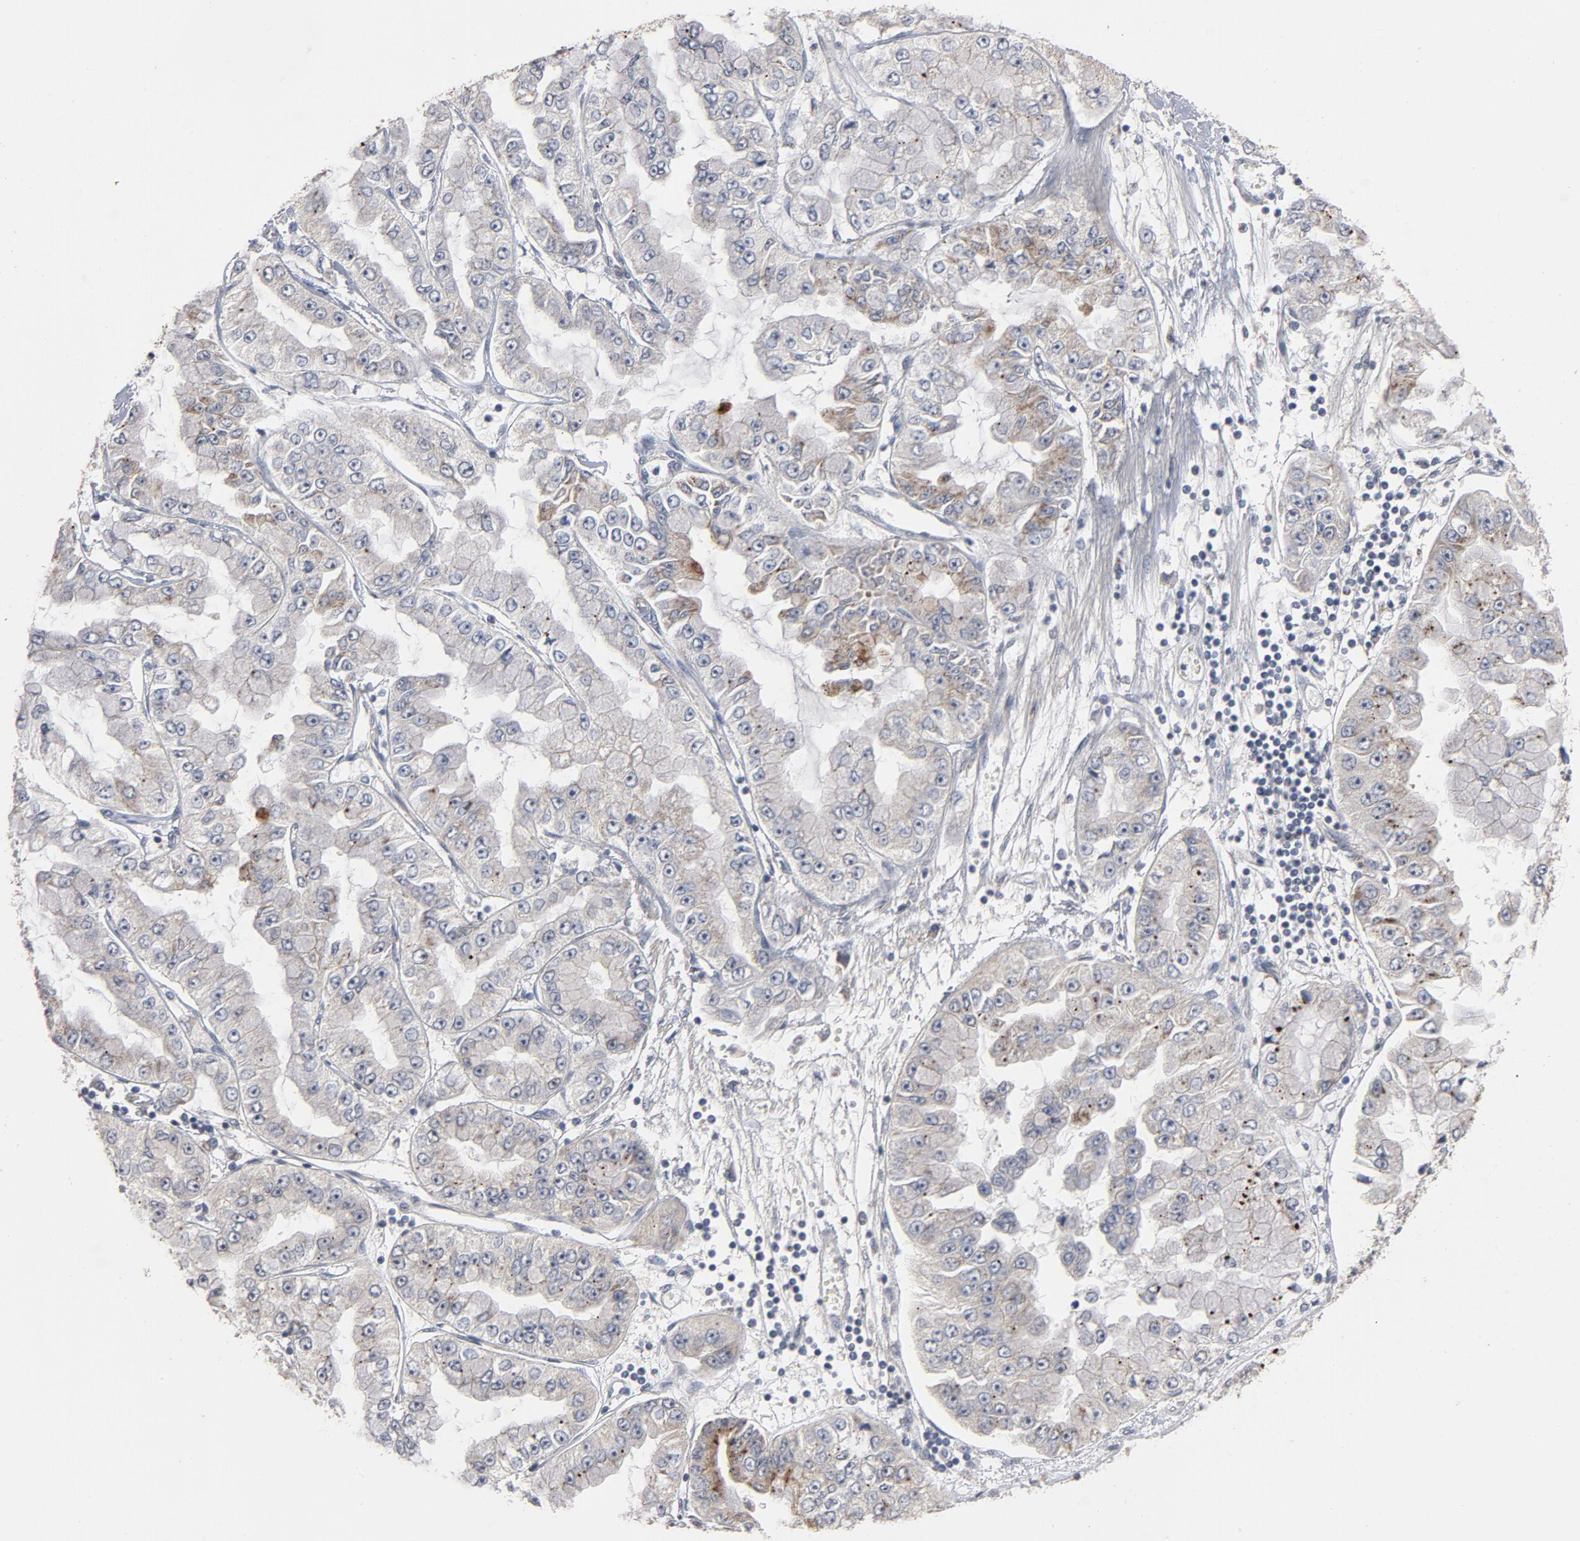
{"staining": {"intensity": "moderate", "quantity": "<25%", "location": "cytoplasmic/membranous"}, "tissue": "liver cancer", "cell_type": "Tumor cells", "image_type": "cancer", "snomed": [{"axis": "morphology", "description": "Cholangiocarcinoma"}, {"axis": "topography", "description": "Liver"}], "caption": "Human liver cancer (cholangiocarcinoma) stained with a protein marker displays moderate staining in tumor cells.", "gene": "PPP1R1B", "patient": {"sex": "female", "age": 79}}